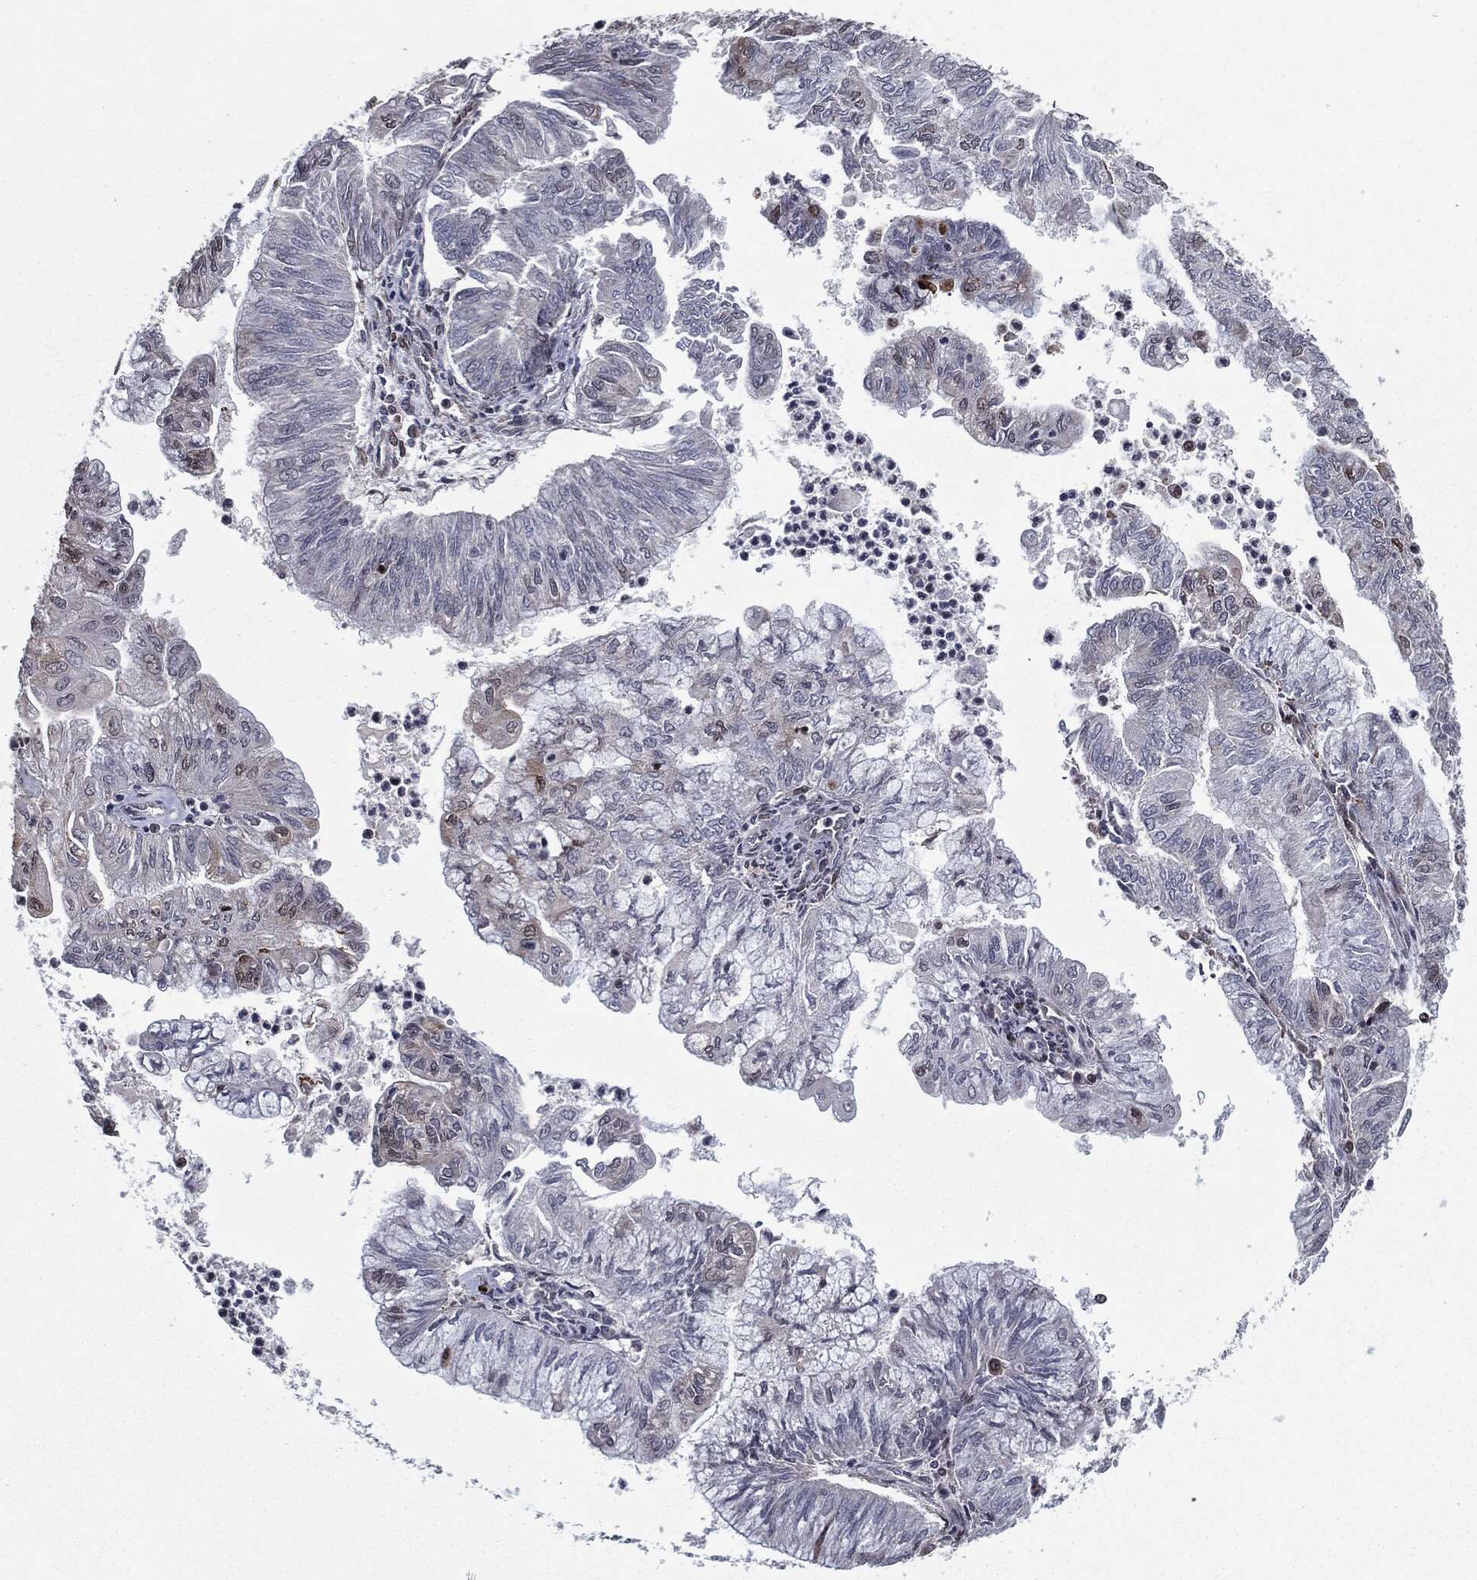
{"staining": {"intensity": "moderate", "quantity": "<25%", "location": "nuclear"}, "tissue": "endometrial cancer", "cell_type": "Tumor cells", "image_type": "cancer", "snomed": [{"axis": "morphology", "description": "Adenocarcinoma, NOS"}, {"axis": "topography", "description": "Endometrium"}], "caption": "Adenocarcinoma (endometrial) stained with a protein marker reveals moderate staining in tumor cells.", "gene": "CHCHD2", "patient": {"sex": "female", "age": 59}}